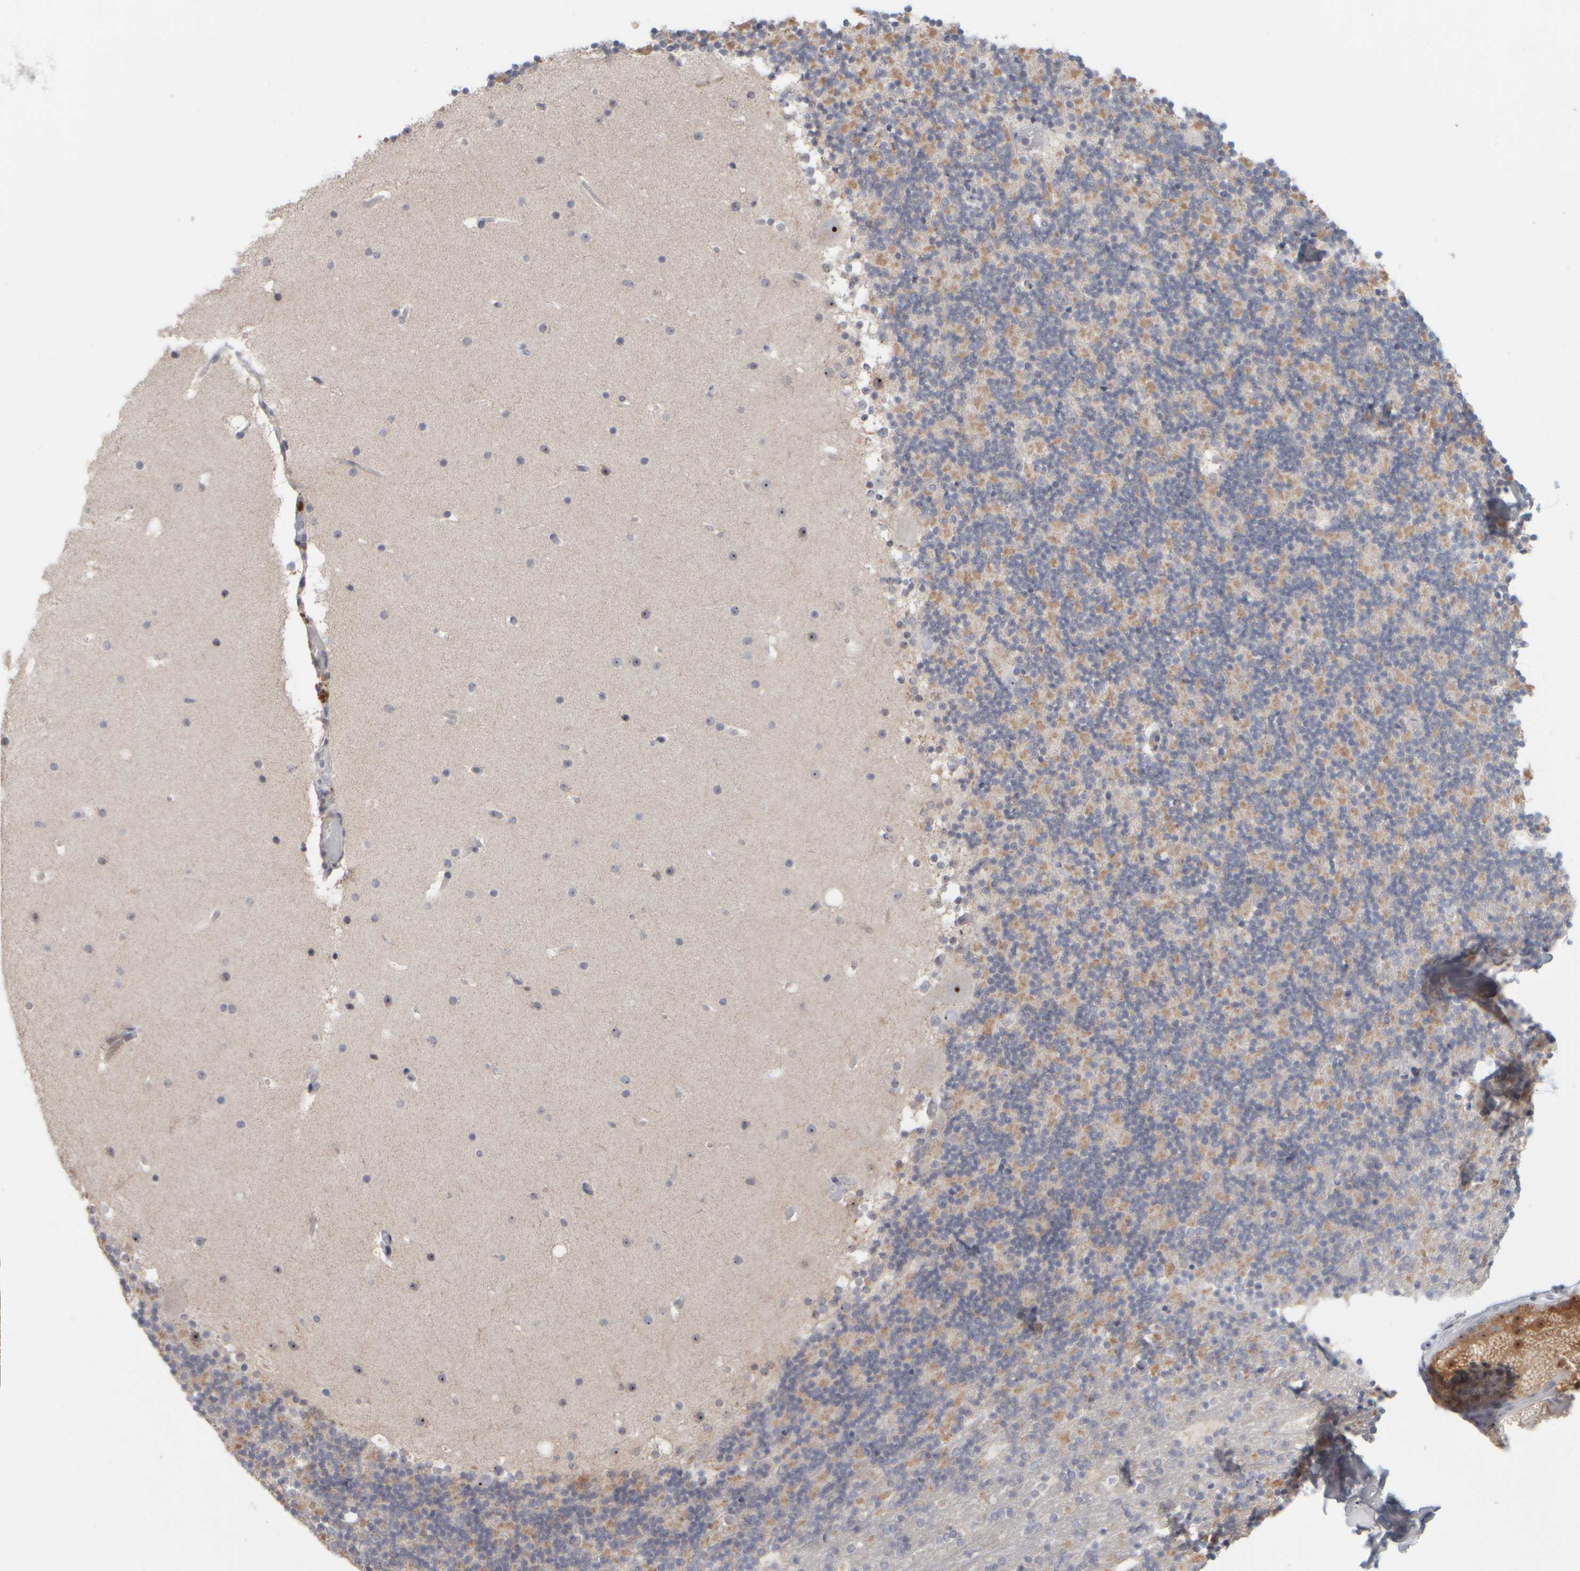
{"staining": {"intensity": "negative", "quantity": "none", "location": "none"}, "tissue": "cerebellum", "cell_type": "Cells in granular layer", "image_type": "normal", "snomed": [{"axis": "morphology", "description": "Normal tissue, NOS"}, {"axis": "topography", "description": "Cerebellum"}], "caption": "IHC of normal human cerebellum demonstrates no staining in cells in granular layer.", "gene": "DCXR", "patient": {"sex": "male", "age": 57}}